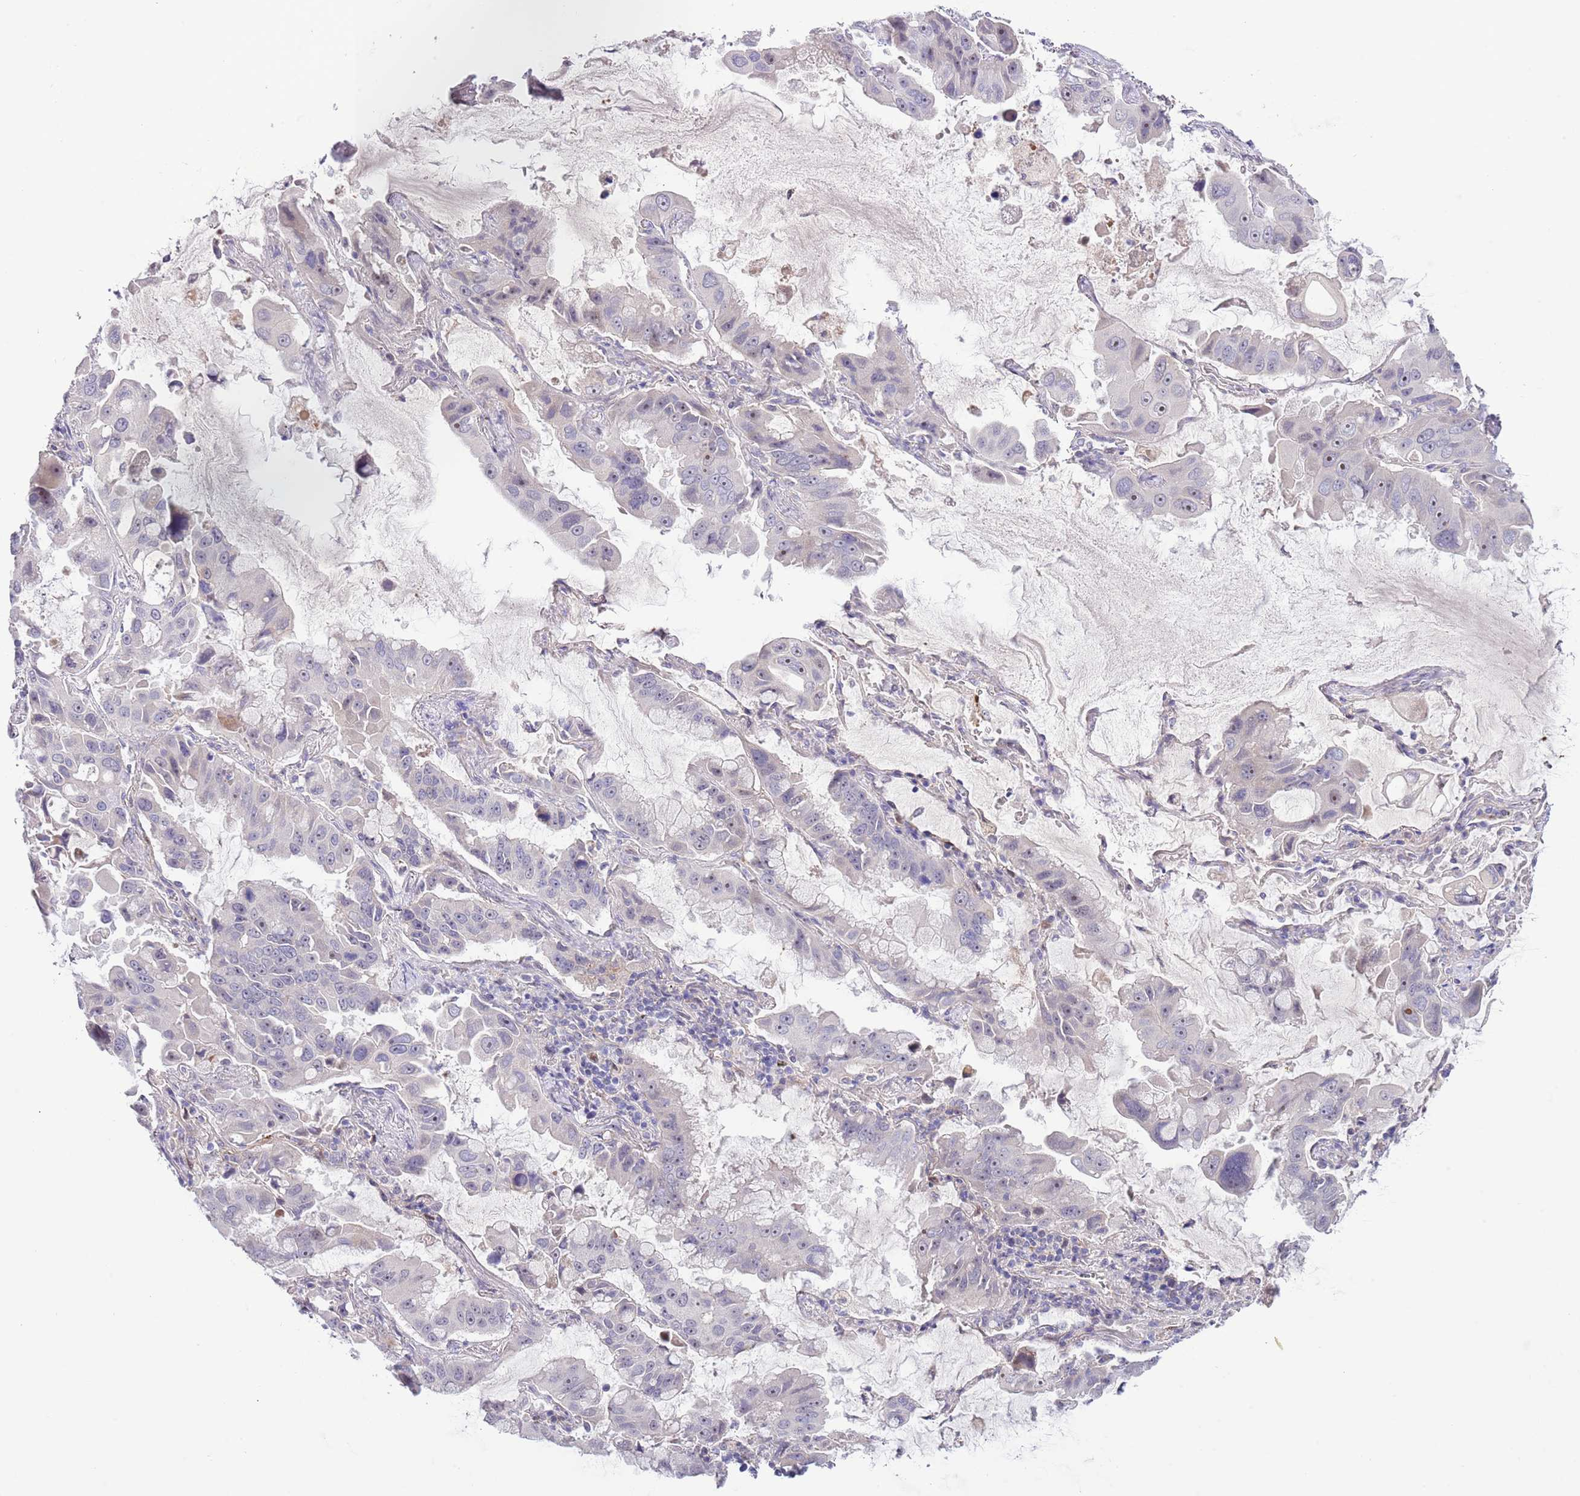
{"staining": {"intensity": "weak", "quantity": "<25%", "location": "cytoplasmic/membranous"}, "tissue": "lung cancer", "cell_type": "Tumor cells", "image_type": "cancer", "snomed": [{"axis": "morphology", "description": "Adenocarcinoma, NOS"}, {"axis": "topography", "description": "Lung"}], "caption": "An immunohistochemistry (IHC) photomicrograph of lung adenocarcinoma is shown. There is no staining in tumor cells of lung adenocarcinoma.", "gene": "AP1S2", "patient": {"sex": "male", "age": 64}}